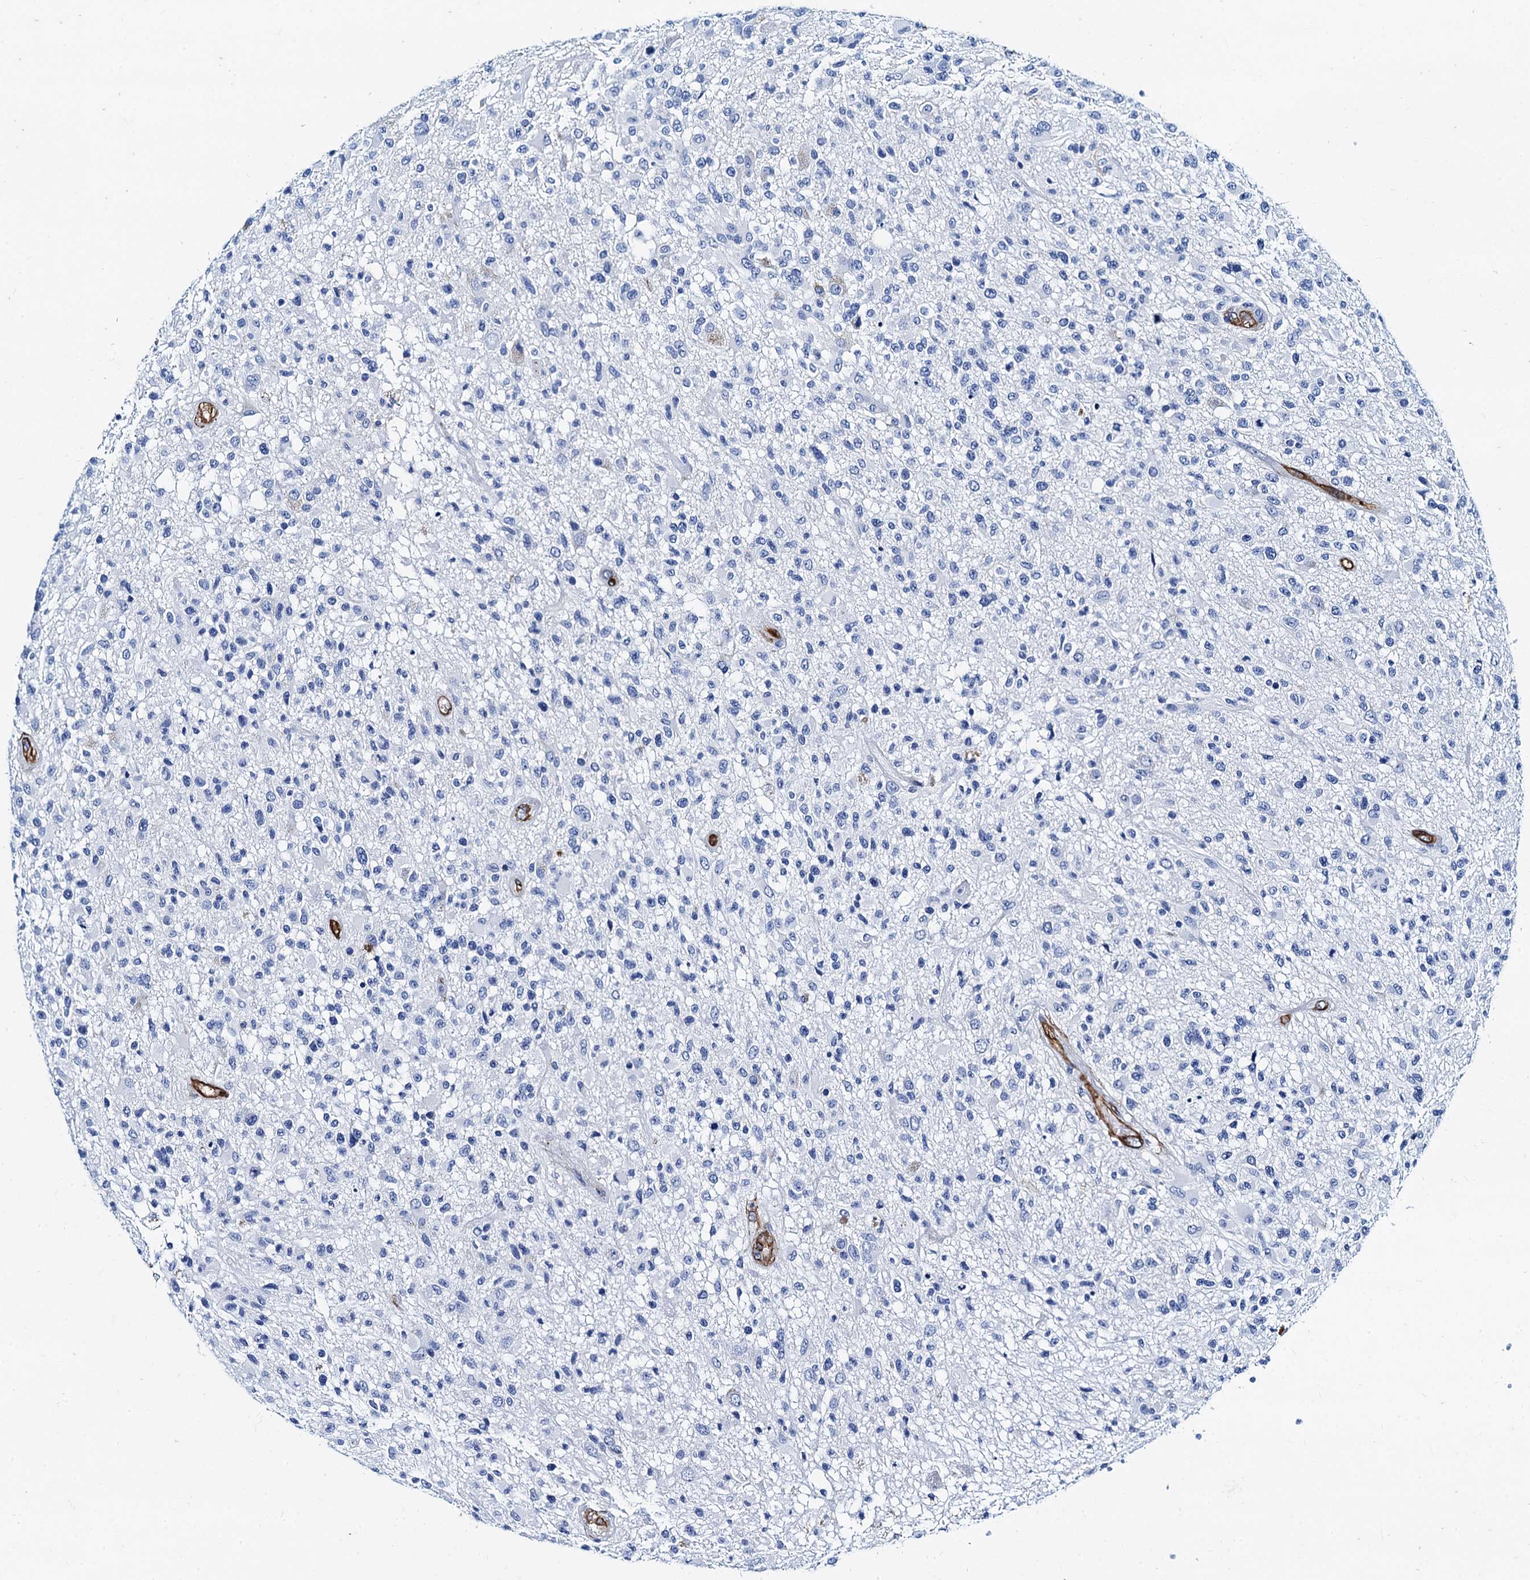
{"staining": {"intensity": "negative", "quantity": "none", "location": "none"}, "tissue": "glioma", "cell_type": "Tumor cells", "image_type": "cancer", "snomed": [{"axis": "morphology", "description": "Glioma, malignant, High grade"}, {"axis": "morphology", "description": "Glioblastoma, NOS"}, {"axis": "topography", "description": "Brain"}], "caption": "This is an IHC histopathology image of human high-grade glioma (malignant). There is no positivity in tumor cells.", "gene": "CAVIN2", "patient": {"sex": "male", "age": 60}}